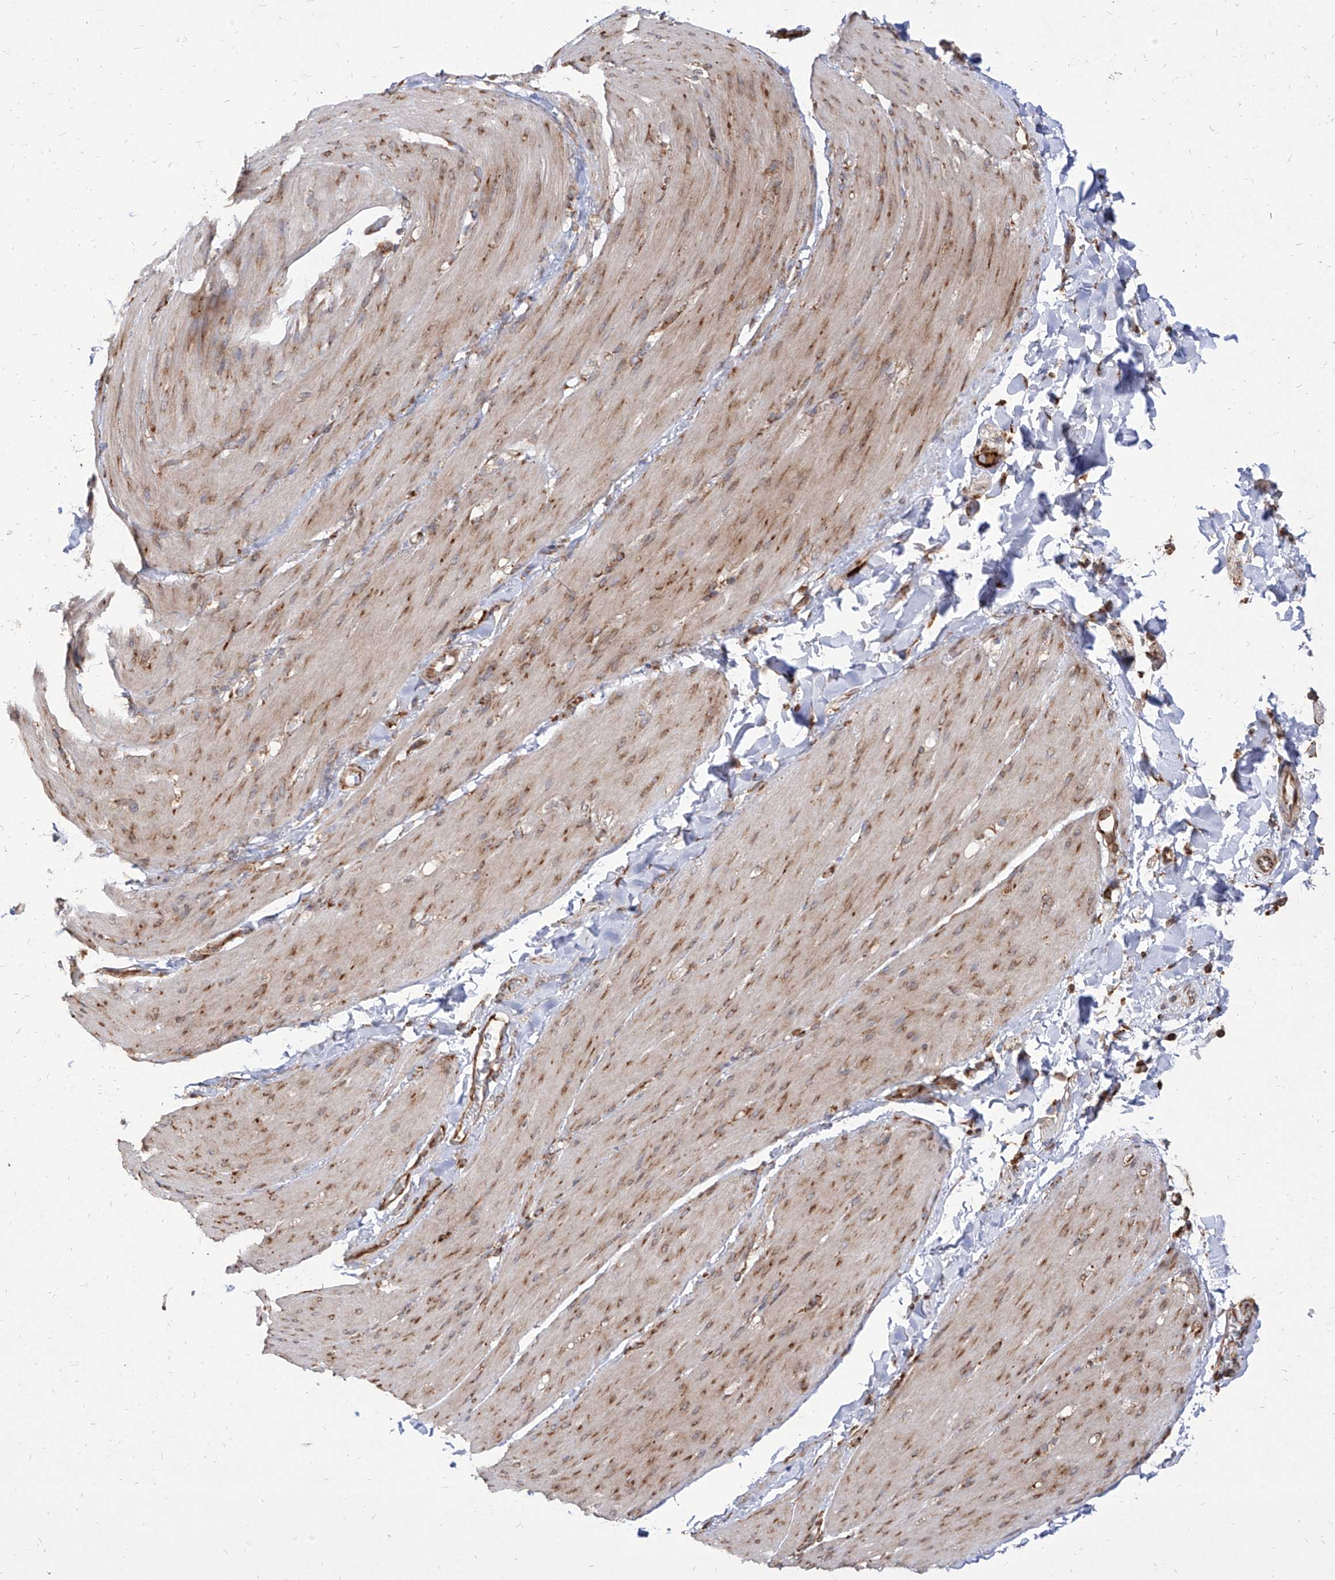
{"staining": {"intensity": "moderate", "quantity": "25%-75%", "location": "cytoplasmic/membranous"}, "tissue": "smooth muscle", "cell_type": "Smooth muscle cells", "image_type": "normal", "snomed": [{"axis": "morphology", "description": "Normal tissue, NOS"}, {"axis": "topography", "description": "Smooth muscle"}, {"axis": "topography", "description": "Small intestine"}], "caption": "Normal smooth muscle displays moderate cytoplasmic/membranous expression in about 25%-75% of smooth muscle cells.", "gene": "RPS25", "patient": {"sex": "female", "age": 84}}